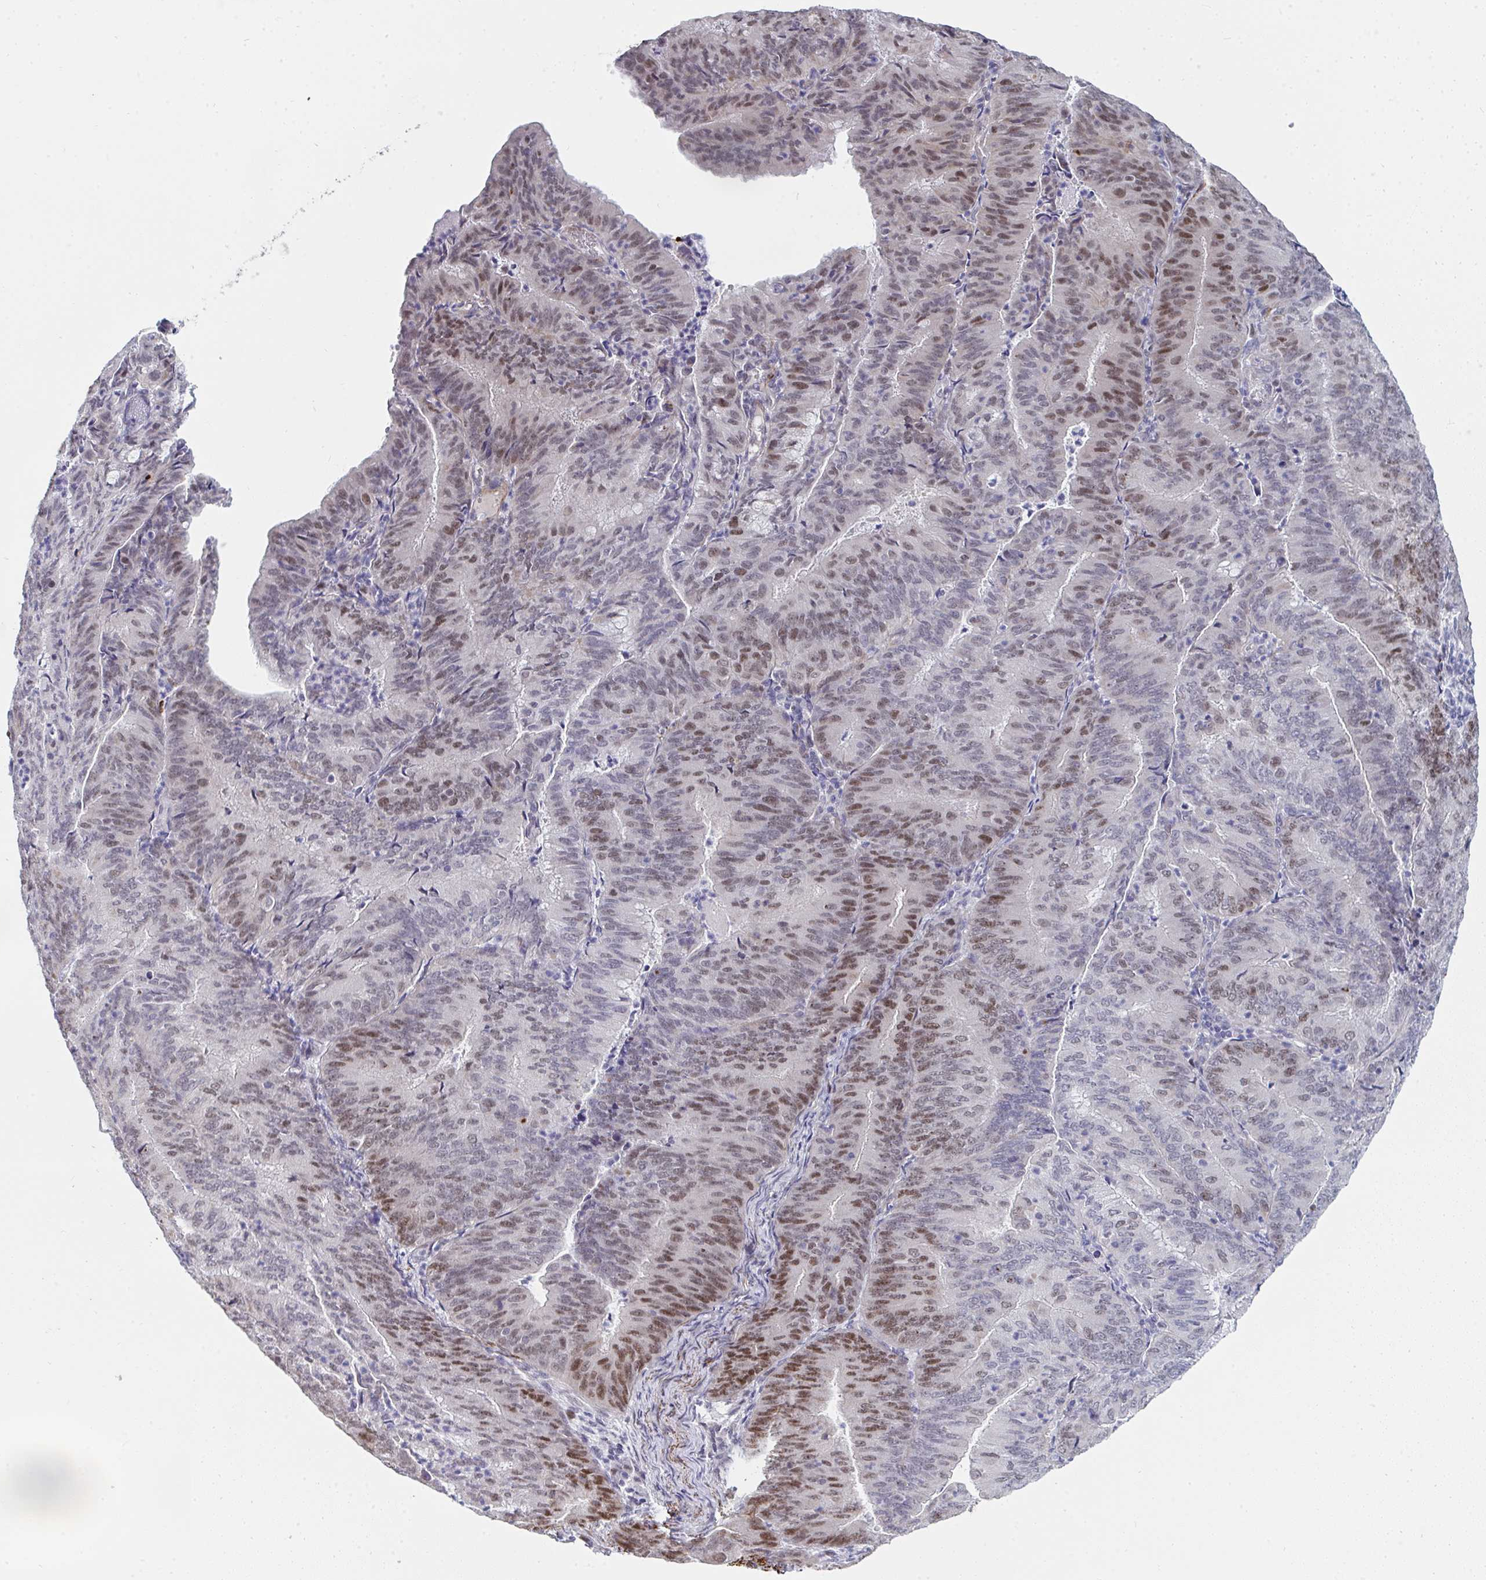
{"staining": {"intensity": "moderate", "quantity": "25%-75%", "location": "nuclear"}, "tissue": "endometrial cancer", "cell_type": "Tumor cells", "image_type": "cancer", "snomed": [{"axis": "morphology", "description": "Adenocarcinoma, NOS"}, {"axis": "topography", "description": "Endometrium"}], "caption": "A medium amount of moderate nuclear staining is present in about 25%-75% of tumor cells in endometrial cancer tissue.", "gene": "GINS2", "patient": {"sex": "female", "age": 57}}